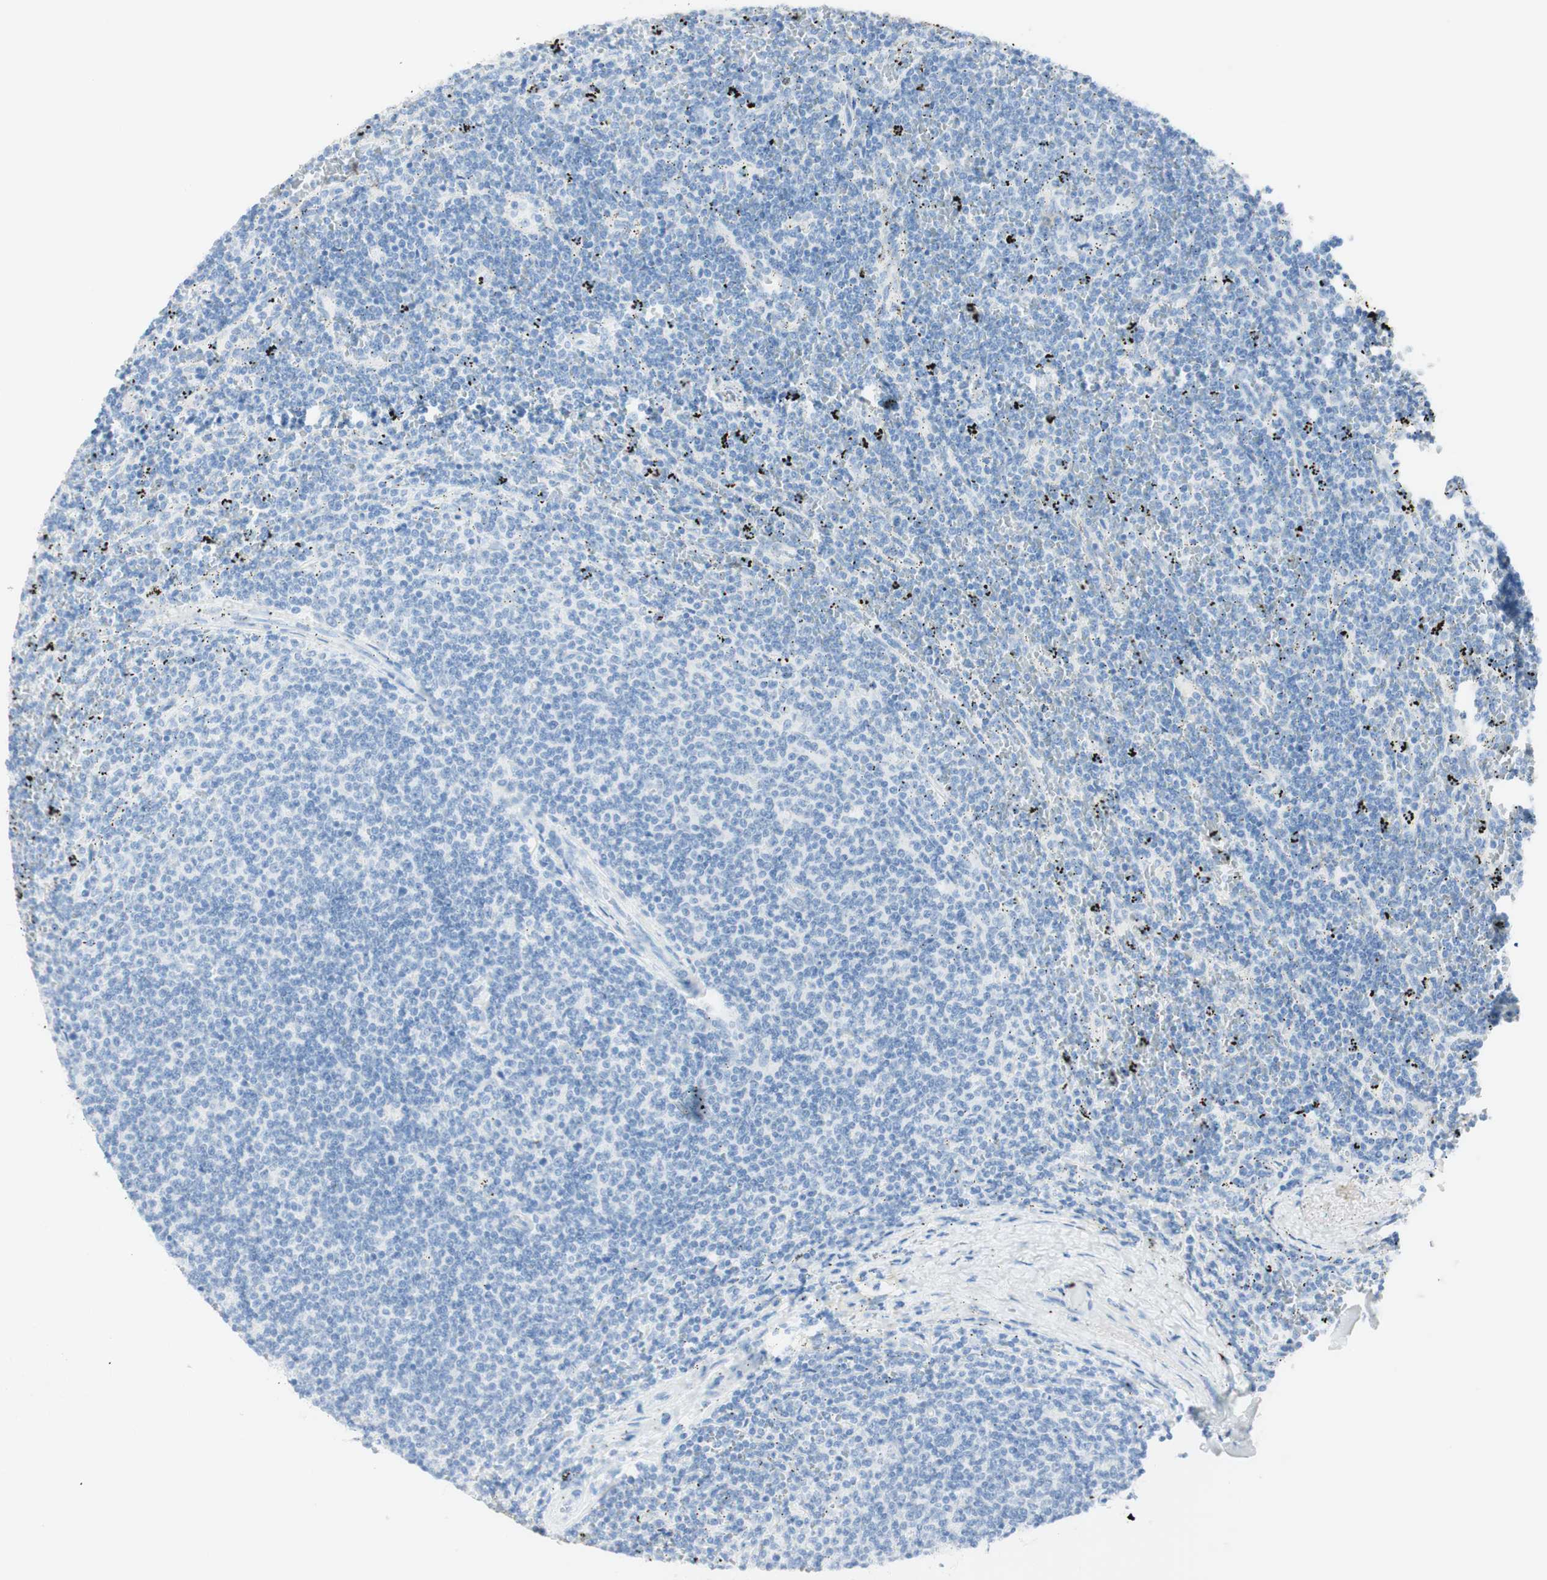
{"staining": {"intensity": "negative", "quantity": "none", "location": "none"}, "tissue": "lymphoma", "cell_type": "Tumor cells", "image_type": "cancer", "snomed": [{"axis": "morphology", "description": "Malignant lymphoma, non-Hodgkin's type, Low grade"}, {"axis": "topography", "description": "Spleen"}], "caption": "High magnification brightfield microscopy of lymphoma stained with DAB (brown) and counterstained with hematoxylin (blue): tumor cells show no significant positivity.", "gene": "TPO", "patient": {"sex": "female", "age": 50}}